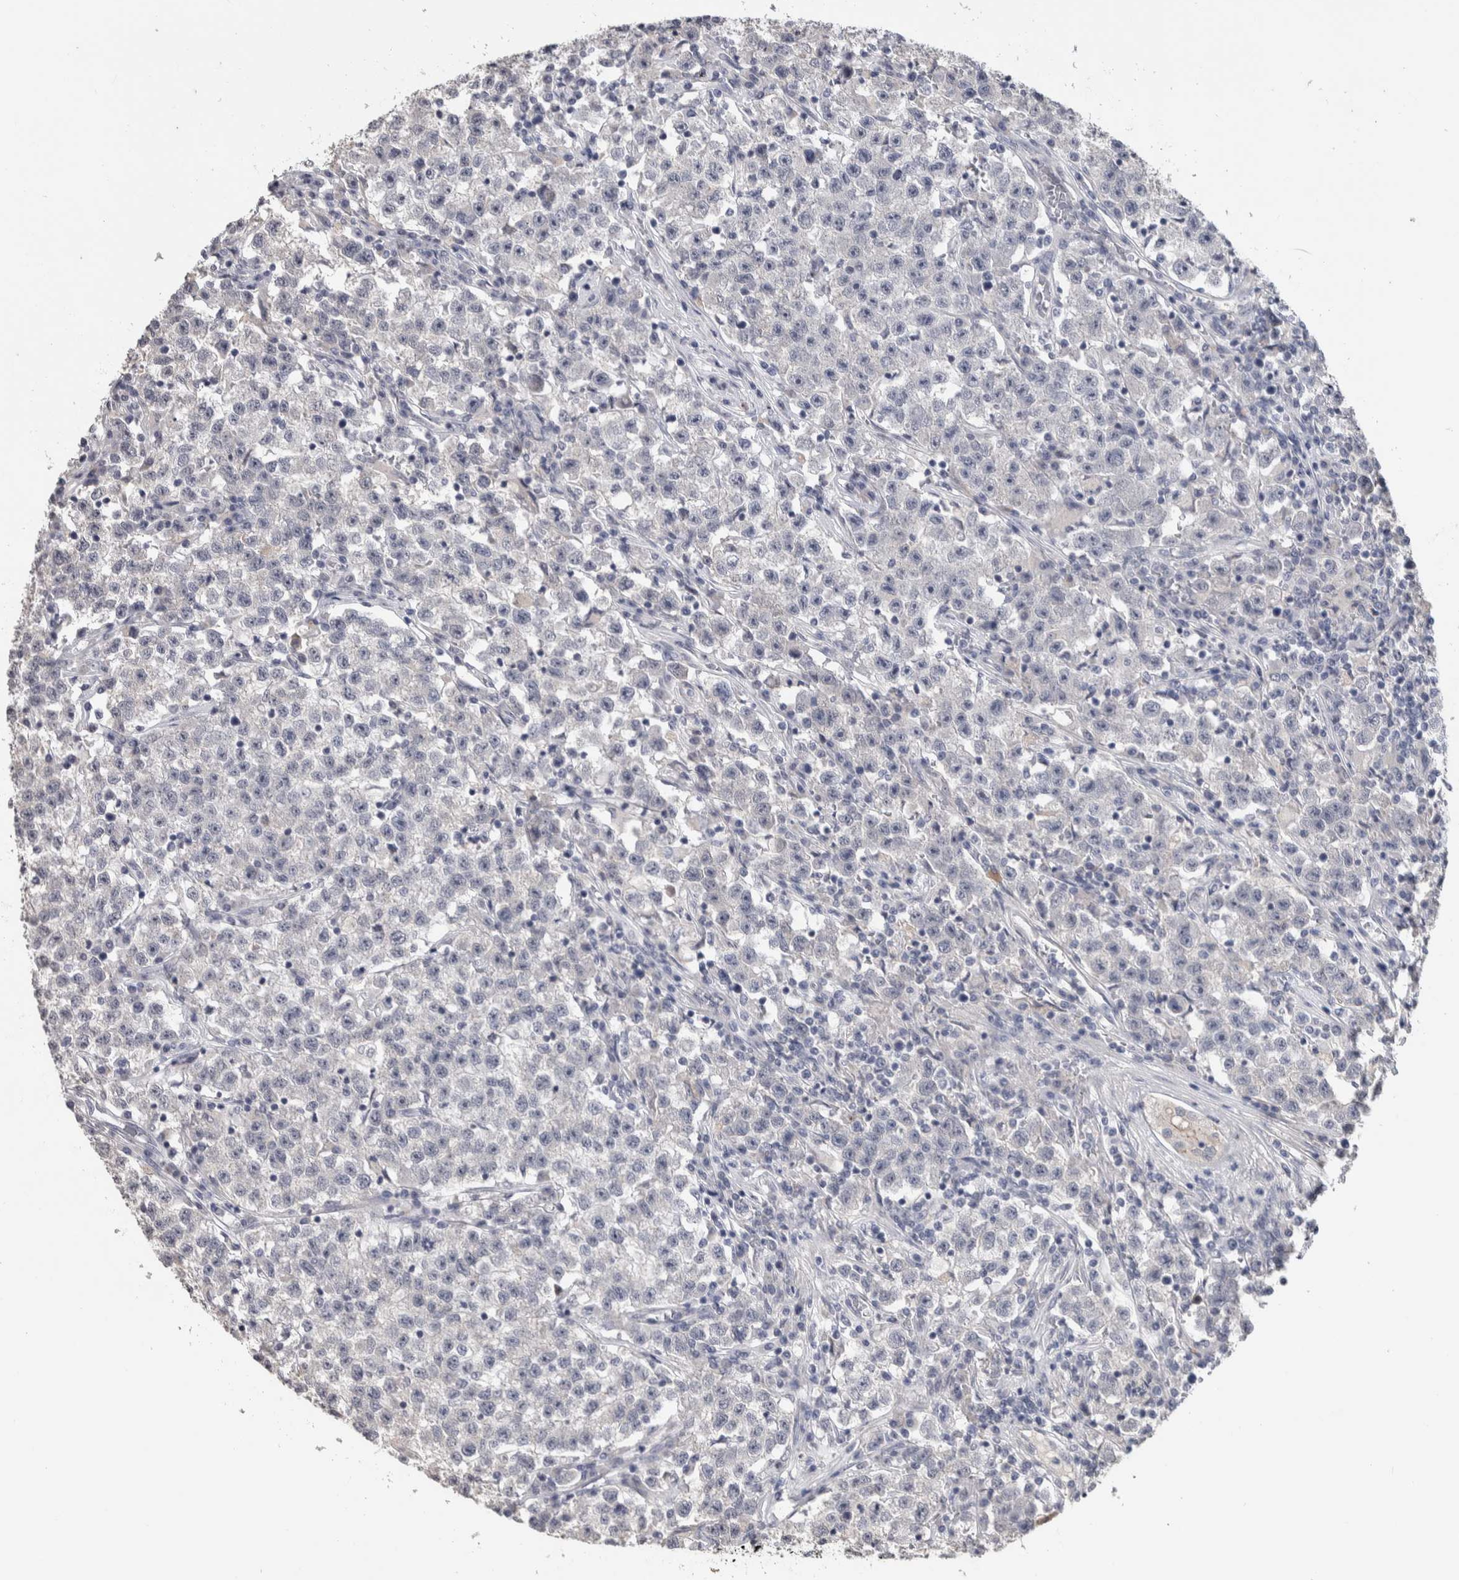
{"staining": {"intensity": "negative", "quantity": "none", "location": "none"}, "tissue": "testis cancer", "cell_type": "Tumor cells", "image_type": "cancer", "snomed": [{"axis": "morphology", "description": "Seminoma, NOS"}, {"axis": "topography", "description": "Testis"}], "caption": "The immunohistochemistry (IHC) image has no significant staining in tumor cells of testis seminoma tissue.", "gene": "TMEM102", "patient": {"sex": "male", "age": 22}}